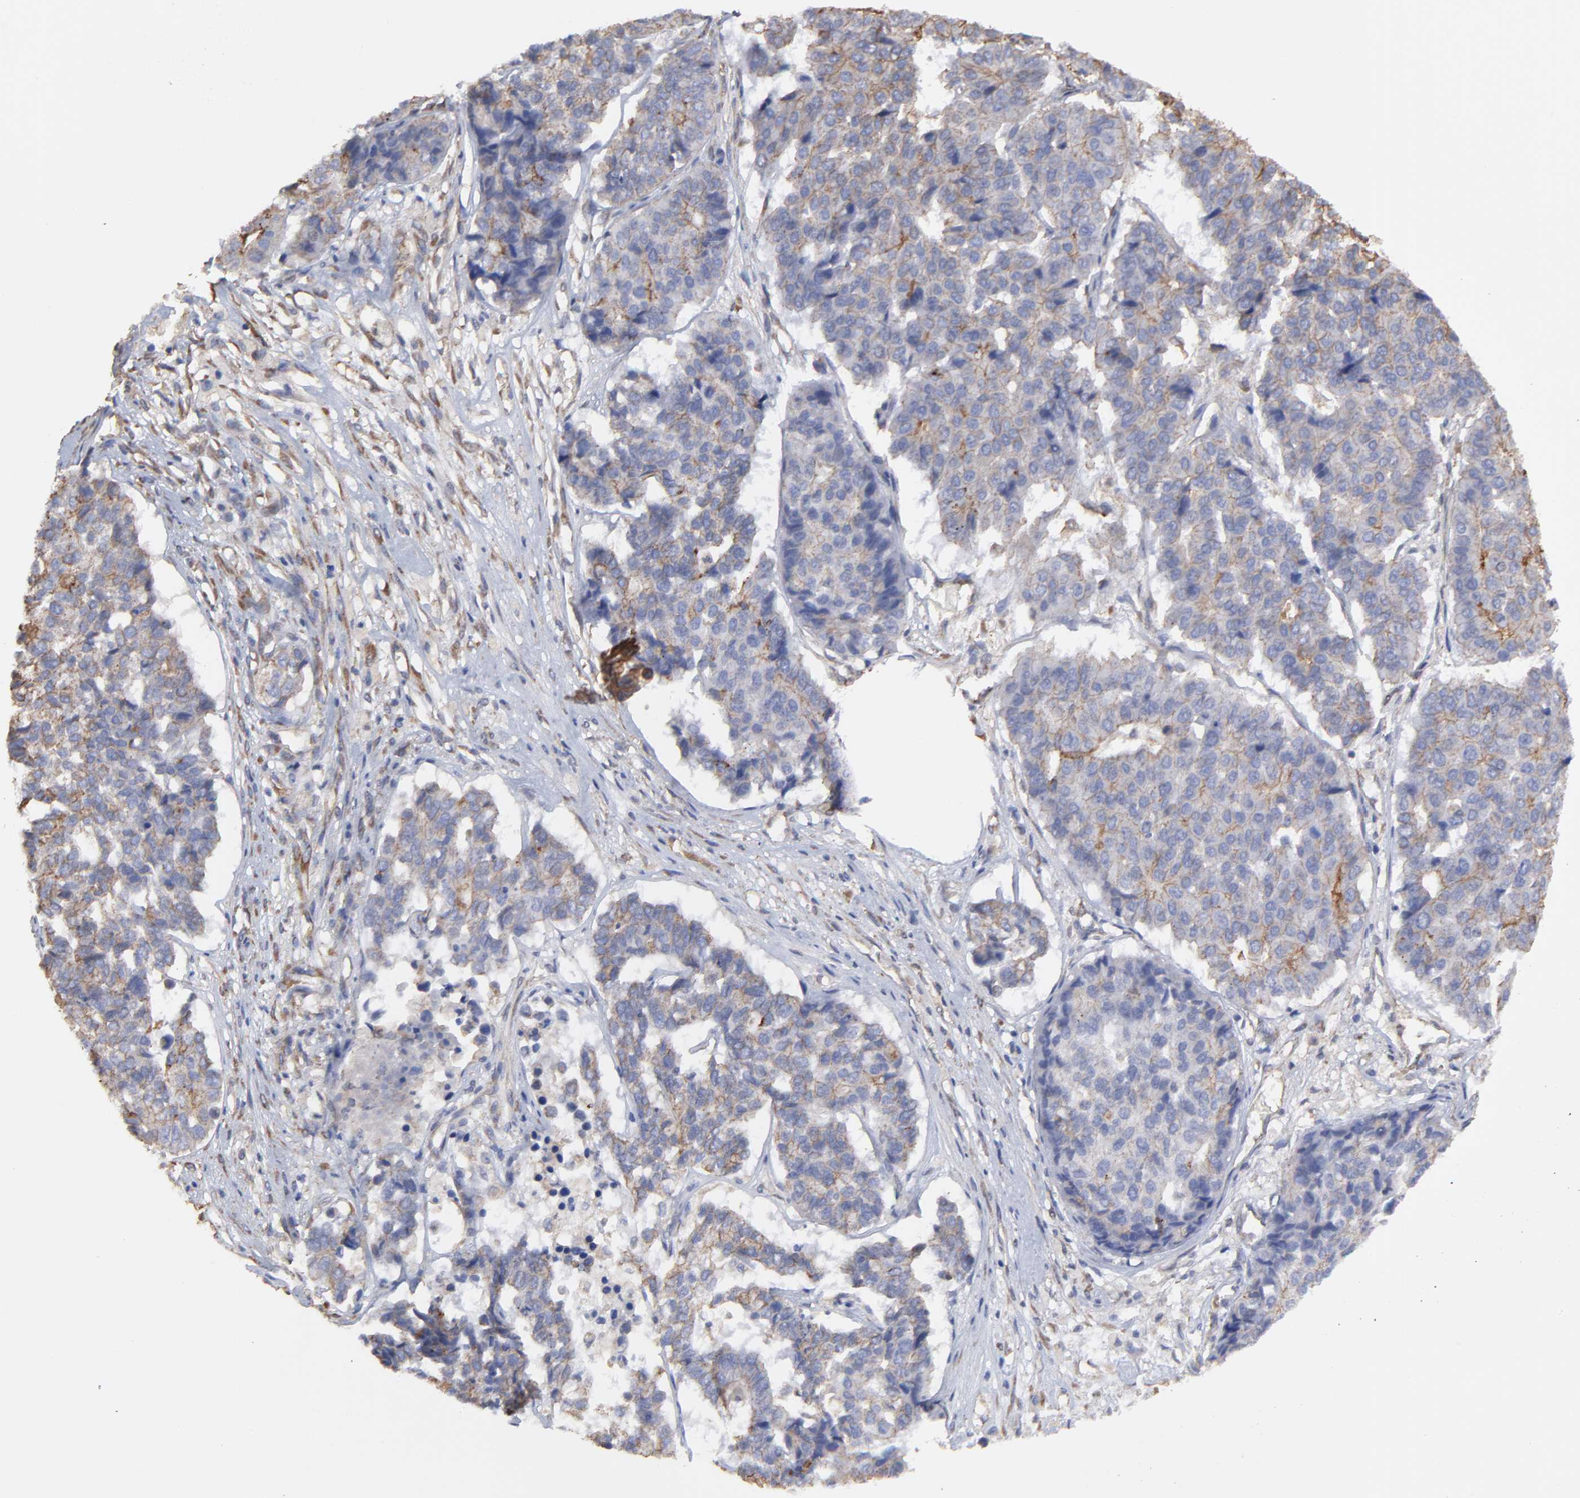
{"staining": {"intensity": "weak", "quantity": "<25%", "location": "cytoplasmic/membranous"}, "tissue": "pancreatic cancer", "cell_type": "Tumor cells", "image_type": "cancer", "snomed": [{"axis": "morphology", "description": "Adenocarcinoma, NOS"}, {"axis": "topography", "description": "Pancreas"}], "caption": "This is a micrograph of IHC staining of pancreatic cancer, which shows no staining in tumor cells. (Brightfield microscopy of DAB IHC at high magnification).", "gene": "LRCH2", "patient": {"sex": "male", "age": 50}}